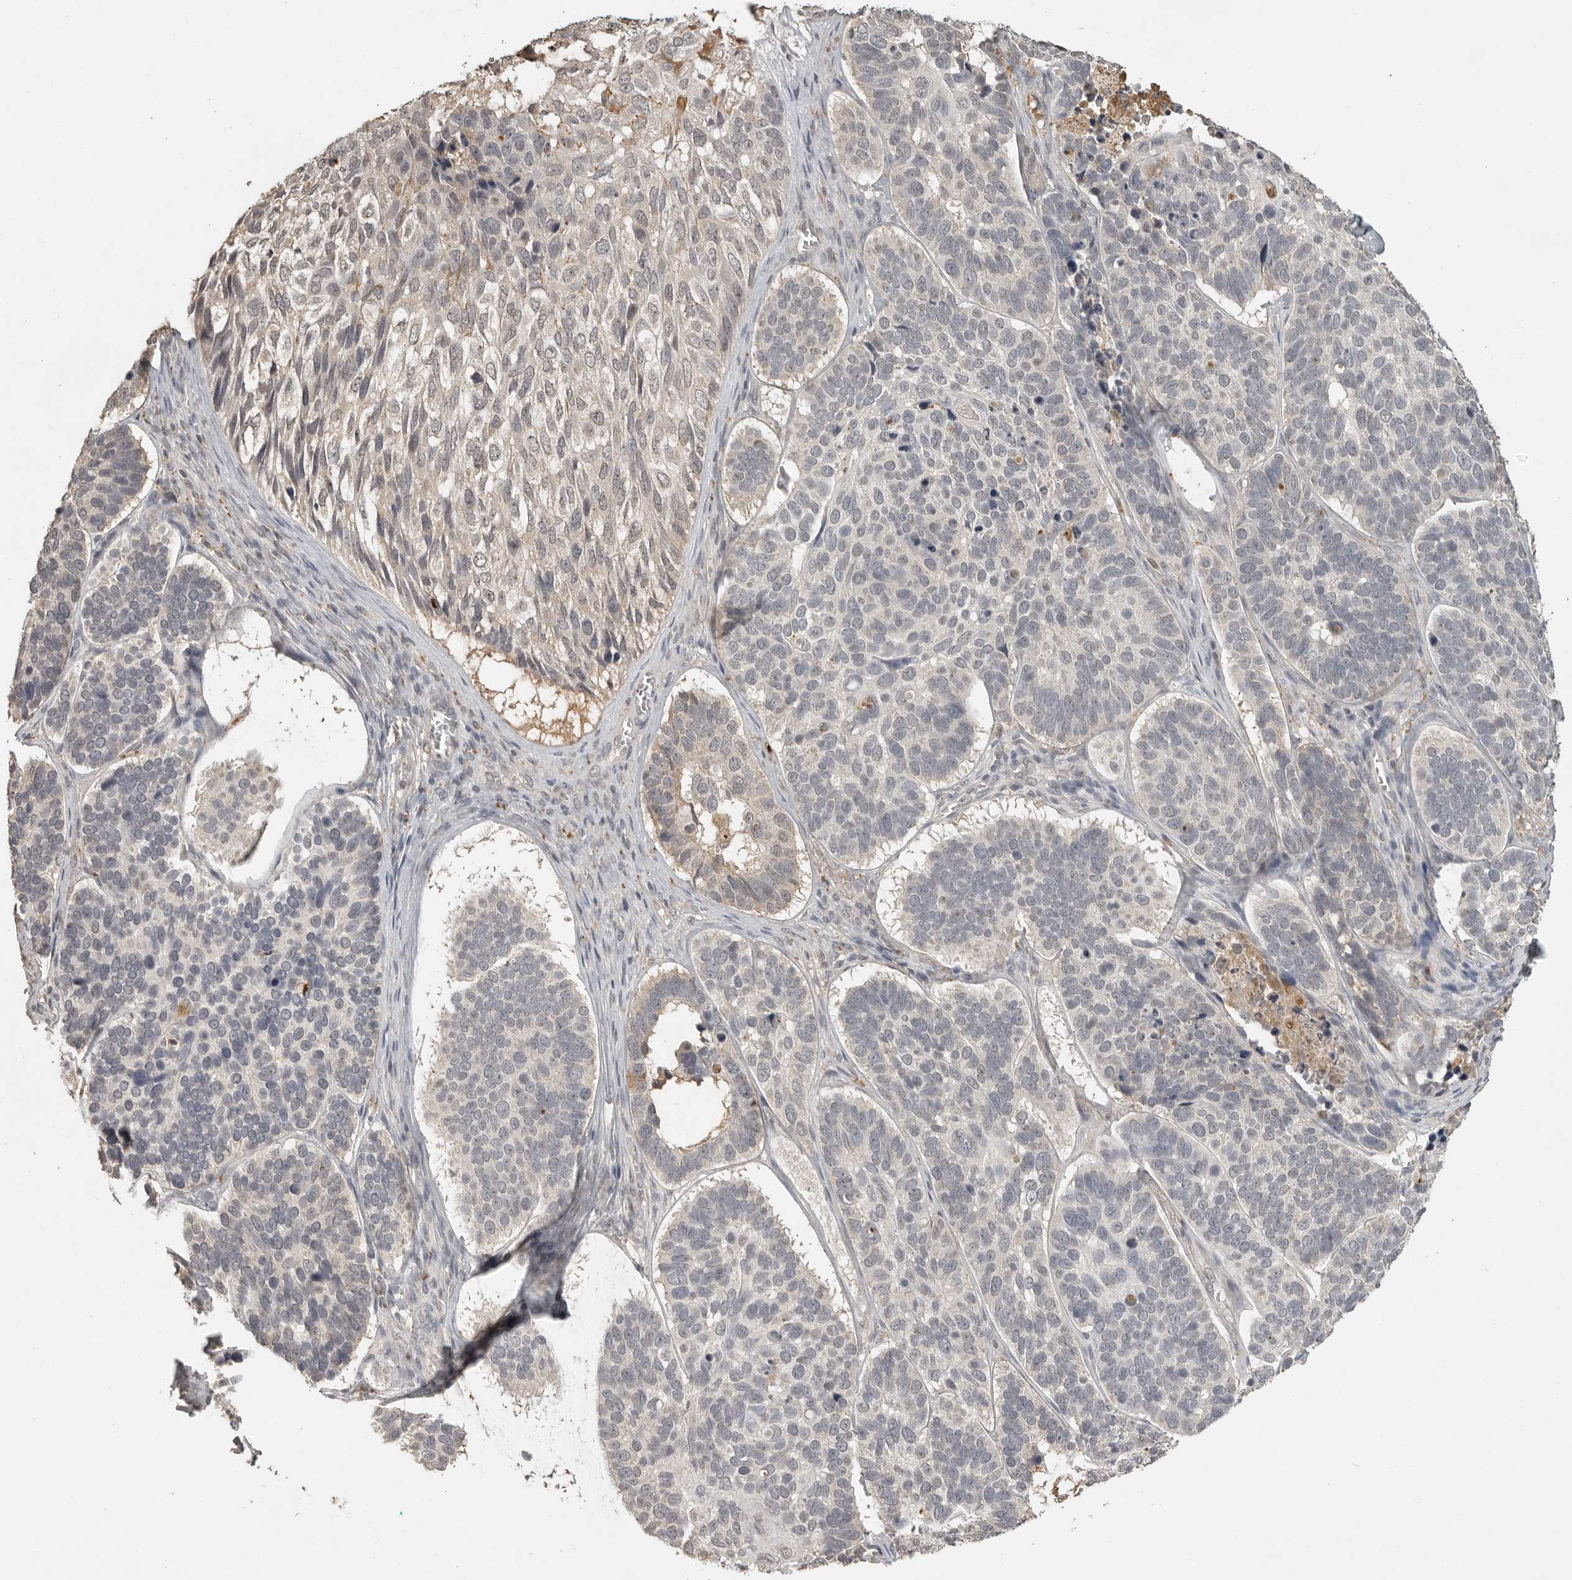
{"staining": {"intensity": "negative", "quantity": "none", "location": "none"}, "tissue": "skin cancer", "cell_type": "Tumor cells", "image_type": "cancer", "snomed": [{"axis": "morphology", "description": "Basal cell carcinoma"}, {"axis": "topography", "description": "Skin"}], "caption": "An image of human skin cancer (basal cell carcinoma) is negative for staining in tumor cells. The staining is performed using DAB brown chromogen with nuclei counter-stained in using hematoxylin.", "gene": "CTF1", "patient": {"sex": "male", "age": 62}}